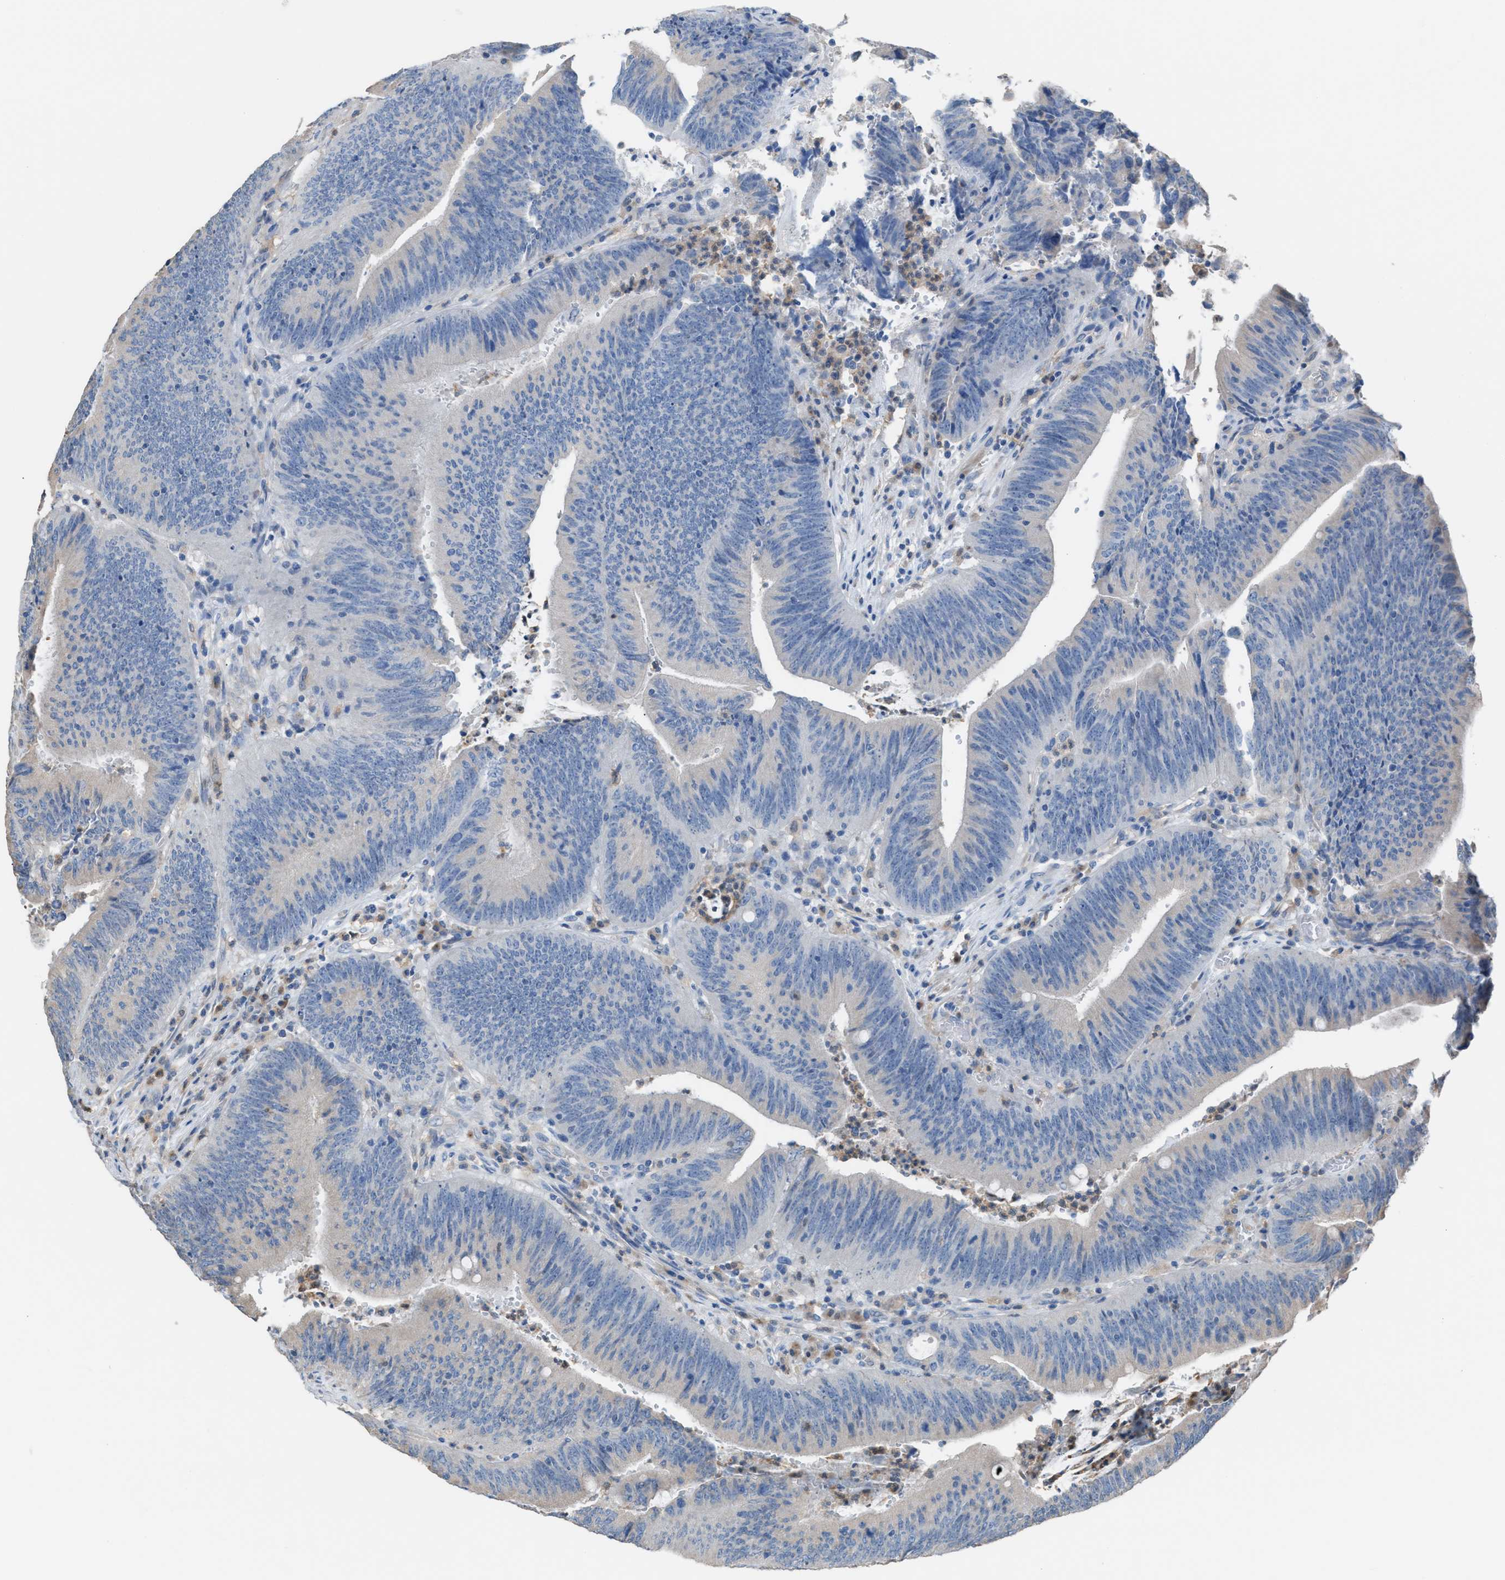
{"staining": {"intensity": "negative", "quantity": "none", "location": "none"}, "tissue": "colorectal cancer", "cell_type": "Tumor cells", "image_type": "cancer", "snomed": [{"axis": "morphology", "description": "Normal tissue, NOS"}, {"axis": "morphology", "description": "Adenocarcinoma, NOS"}, {"axis": "topography", "description": "Rectum"}], "caption": "IHC histopathology image of adenocarcinoma (colorectal) stained for a protein (brown), which exhibits no positivity in tumor cells.", "gene": "NQO2", "patient": {"sex": "female", "age": 66}}